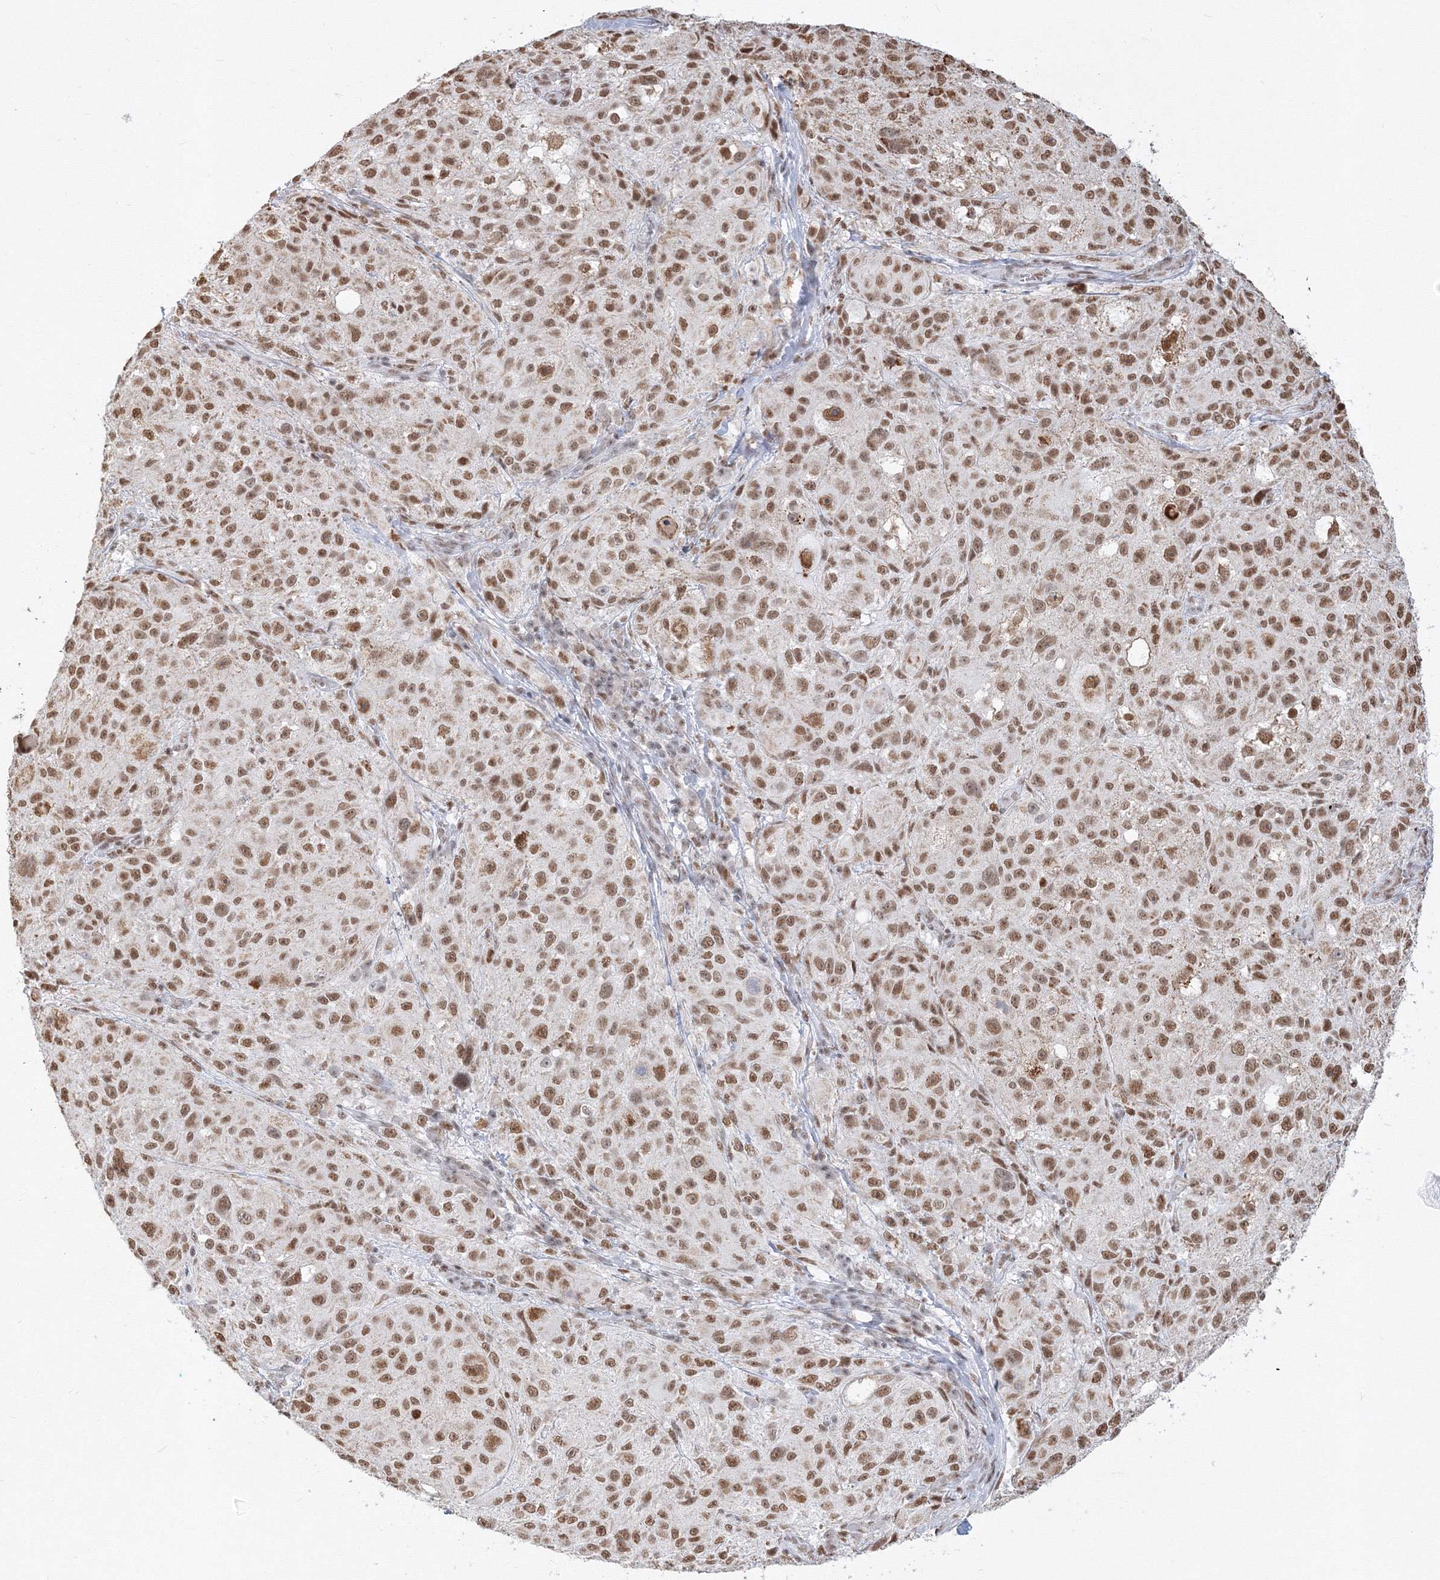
{"staining": {"intensity": "moderate", "quantity": ">75%", "location": "nuclear"}, "tissue": "melanoma", "cell_type": "Tumor cells", "image_type": "cancer", "snomed": [{"axis": "morphology", "description": "Necrosis, NOS"}, {"axis": "morphology", "description": "Malignant melanoma, NOS"}, {"axis": "topography", "description": "Skin"}], "caption": "Tumor cells show moderate nuclear positivity in about >75% of cells in malignant melanoma.", "gene": "PPP4R2", "patient": {"sex": "female", "age": 87}}